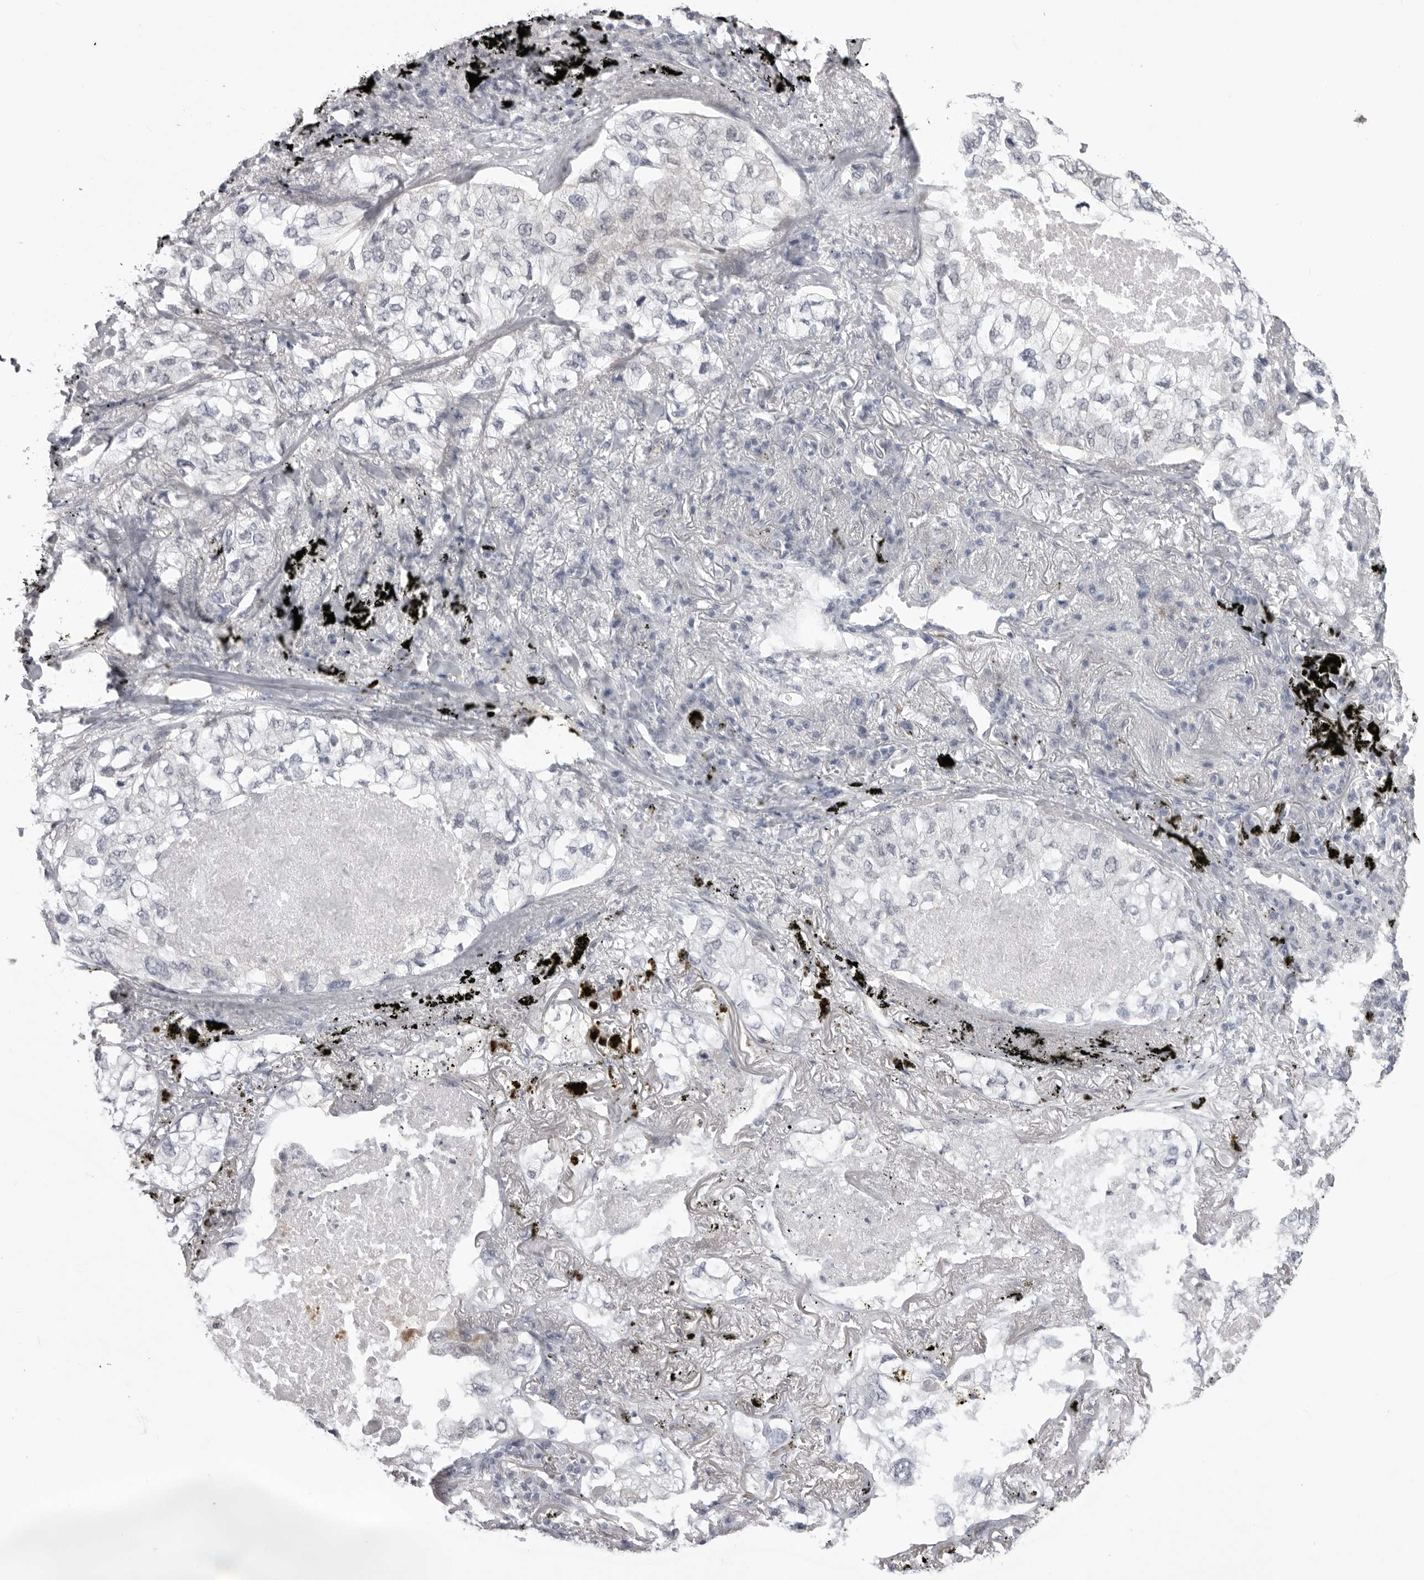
{"staining": {"intensity": "negative", "quantity": "none", "location": "none"}, "tissue": "lung cancer", "cell_type": "Tumor cells", "image_type": "cancer", "snomed": [{"axis": "morphology", "description": "Adenocarcinoma, NOS"}, {"axis": "topography", "description": "Lung"}], "caption": "Tumor cells show no significant protein positivity in lung adenocarcinoma. The staining is performed using DAB brown chromogen with nuclei counter-stained in using hematoxylin.", "gene": "SUGCT", "patient": {"sex": "male", "age": 65}}